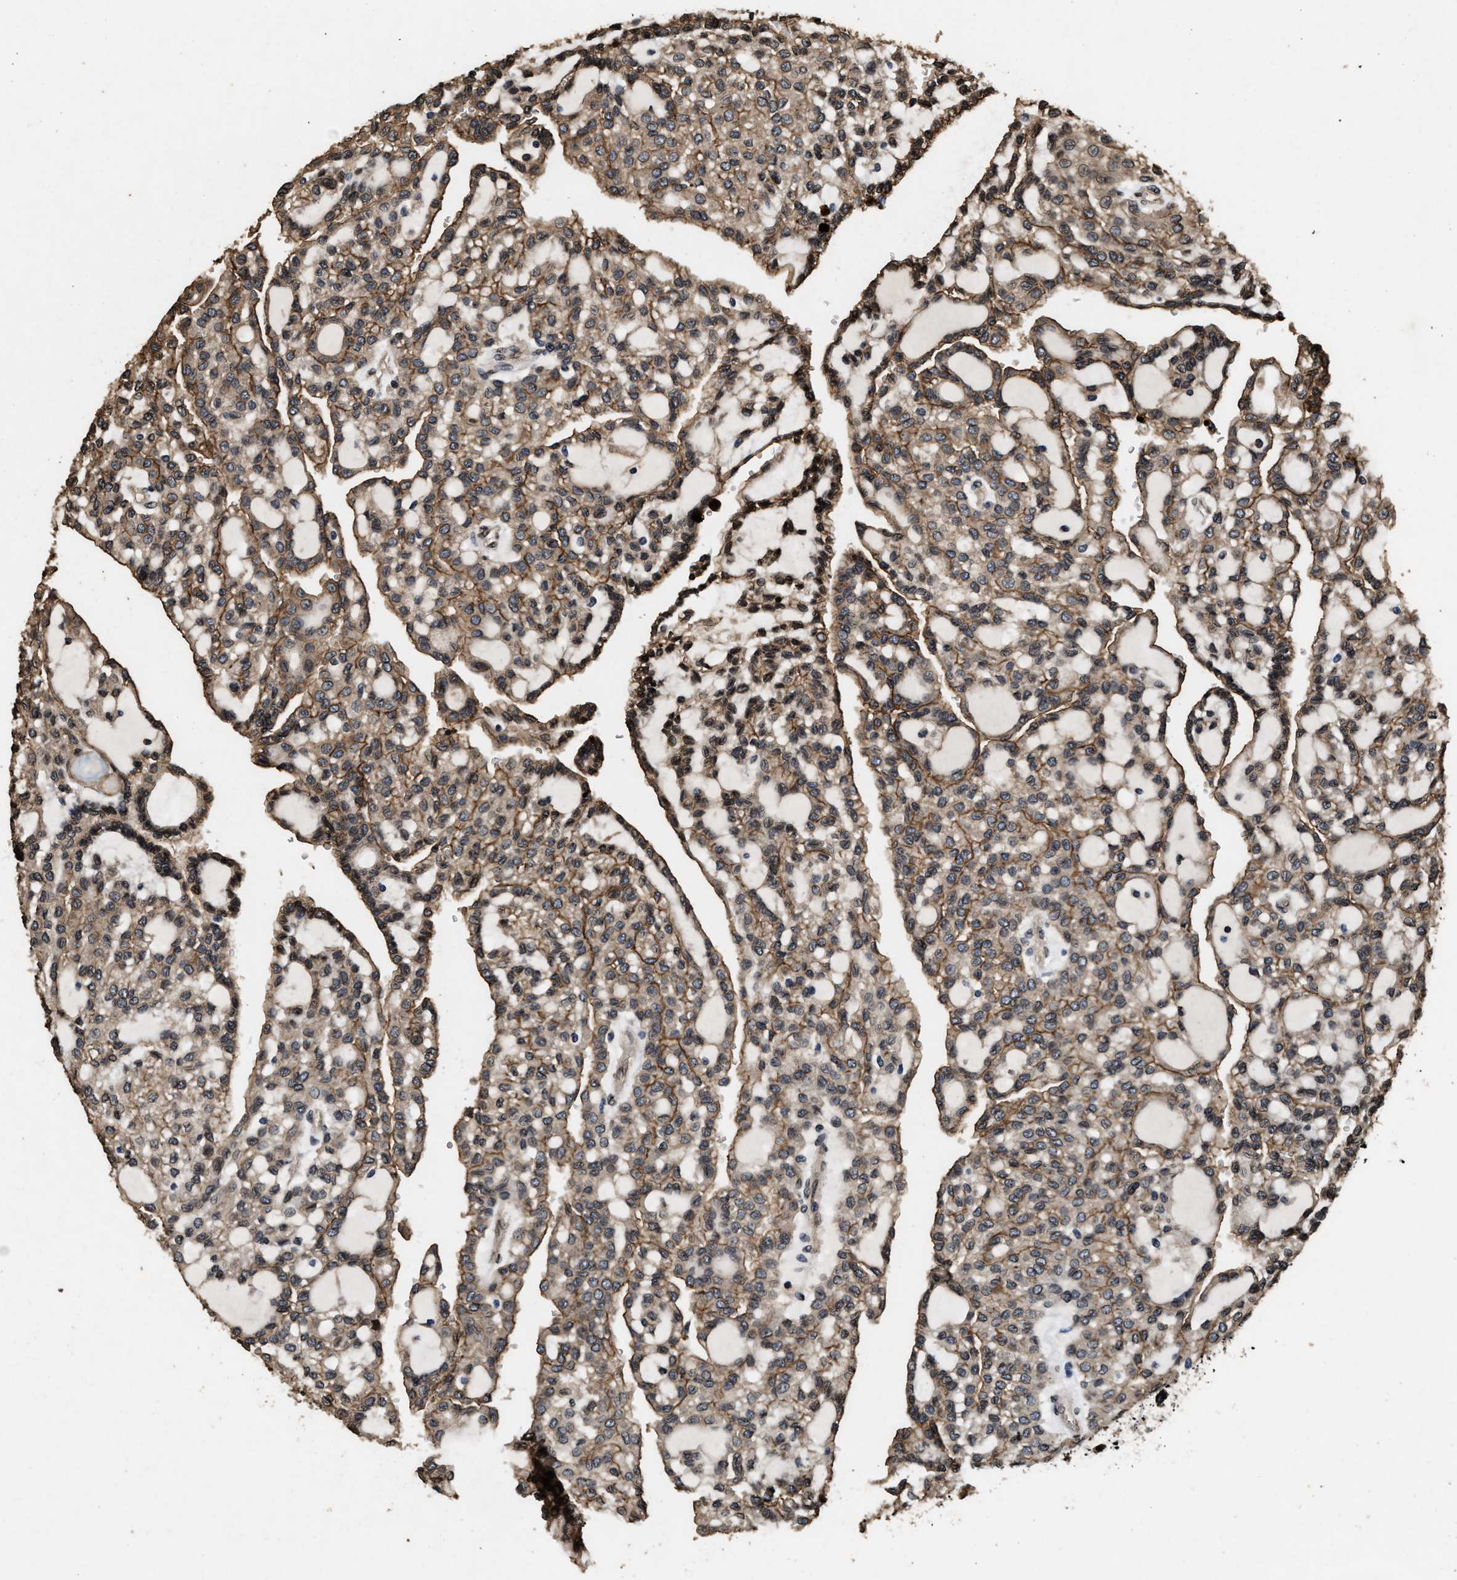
{"staining": {"intensity": "moderate", "quantity": ">75%", "location": "cytoplasmic/membranous"}, "tissue": "renal cancer", "cell_type": "Tumor cells", "image_type": "cancer", "snomed": [{"axis": "morphology", "description": "Adenocarcinoma, NOS"}, {"axis": "topography", "description": "Kidney"}], "caption": "DAB (3,3'-diaminobenzidine) immunohistochemical staining of renal cancer shows moderate cytoplasmic/membranous protein expression in approximately >75% of tumor cells.", "gene": "ACCS", "patient": {"sex": "male", "age": 63}}